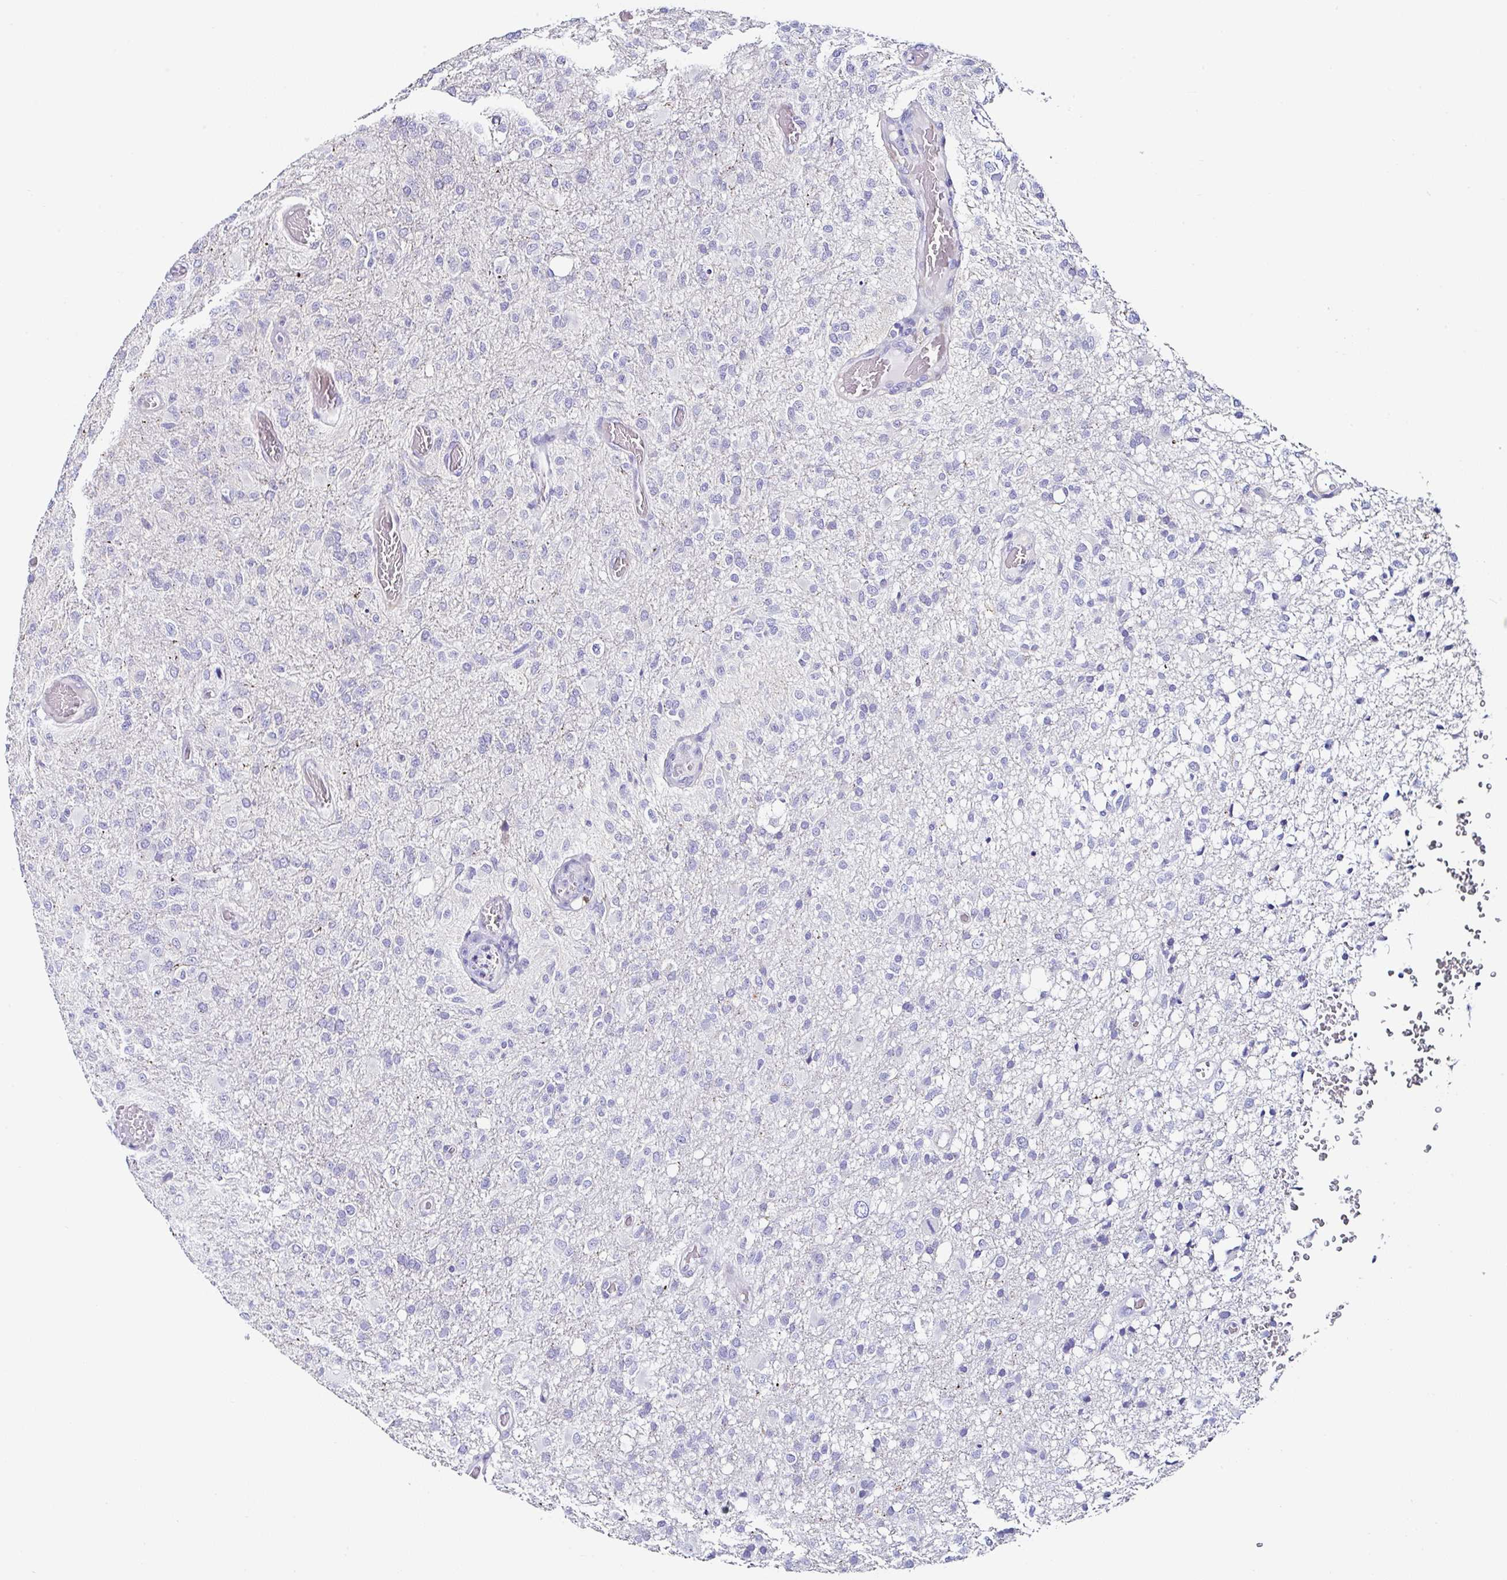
{"staining": {"intensity": "negative", "quantity": "none", "location": "none"}, "tissue": "glioma", "cell_type": "Tumor cells", "image_type": "cancer", "snomed": [{"axis": "morphology", "description": "Glioma, malignant, High grade"}, {"axis": "topography", "description": "Brain"}], "caption": "Immunohistochemistry of glioma displays no expression in tumor cells.", "gene": "TMPRSS11E", "patient": {"sex": "female", "age": 74}}